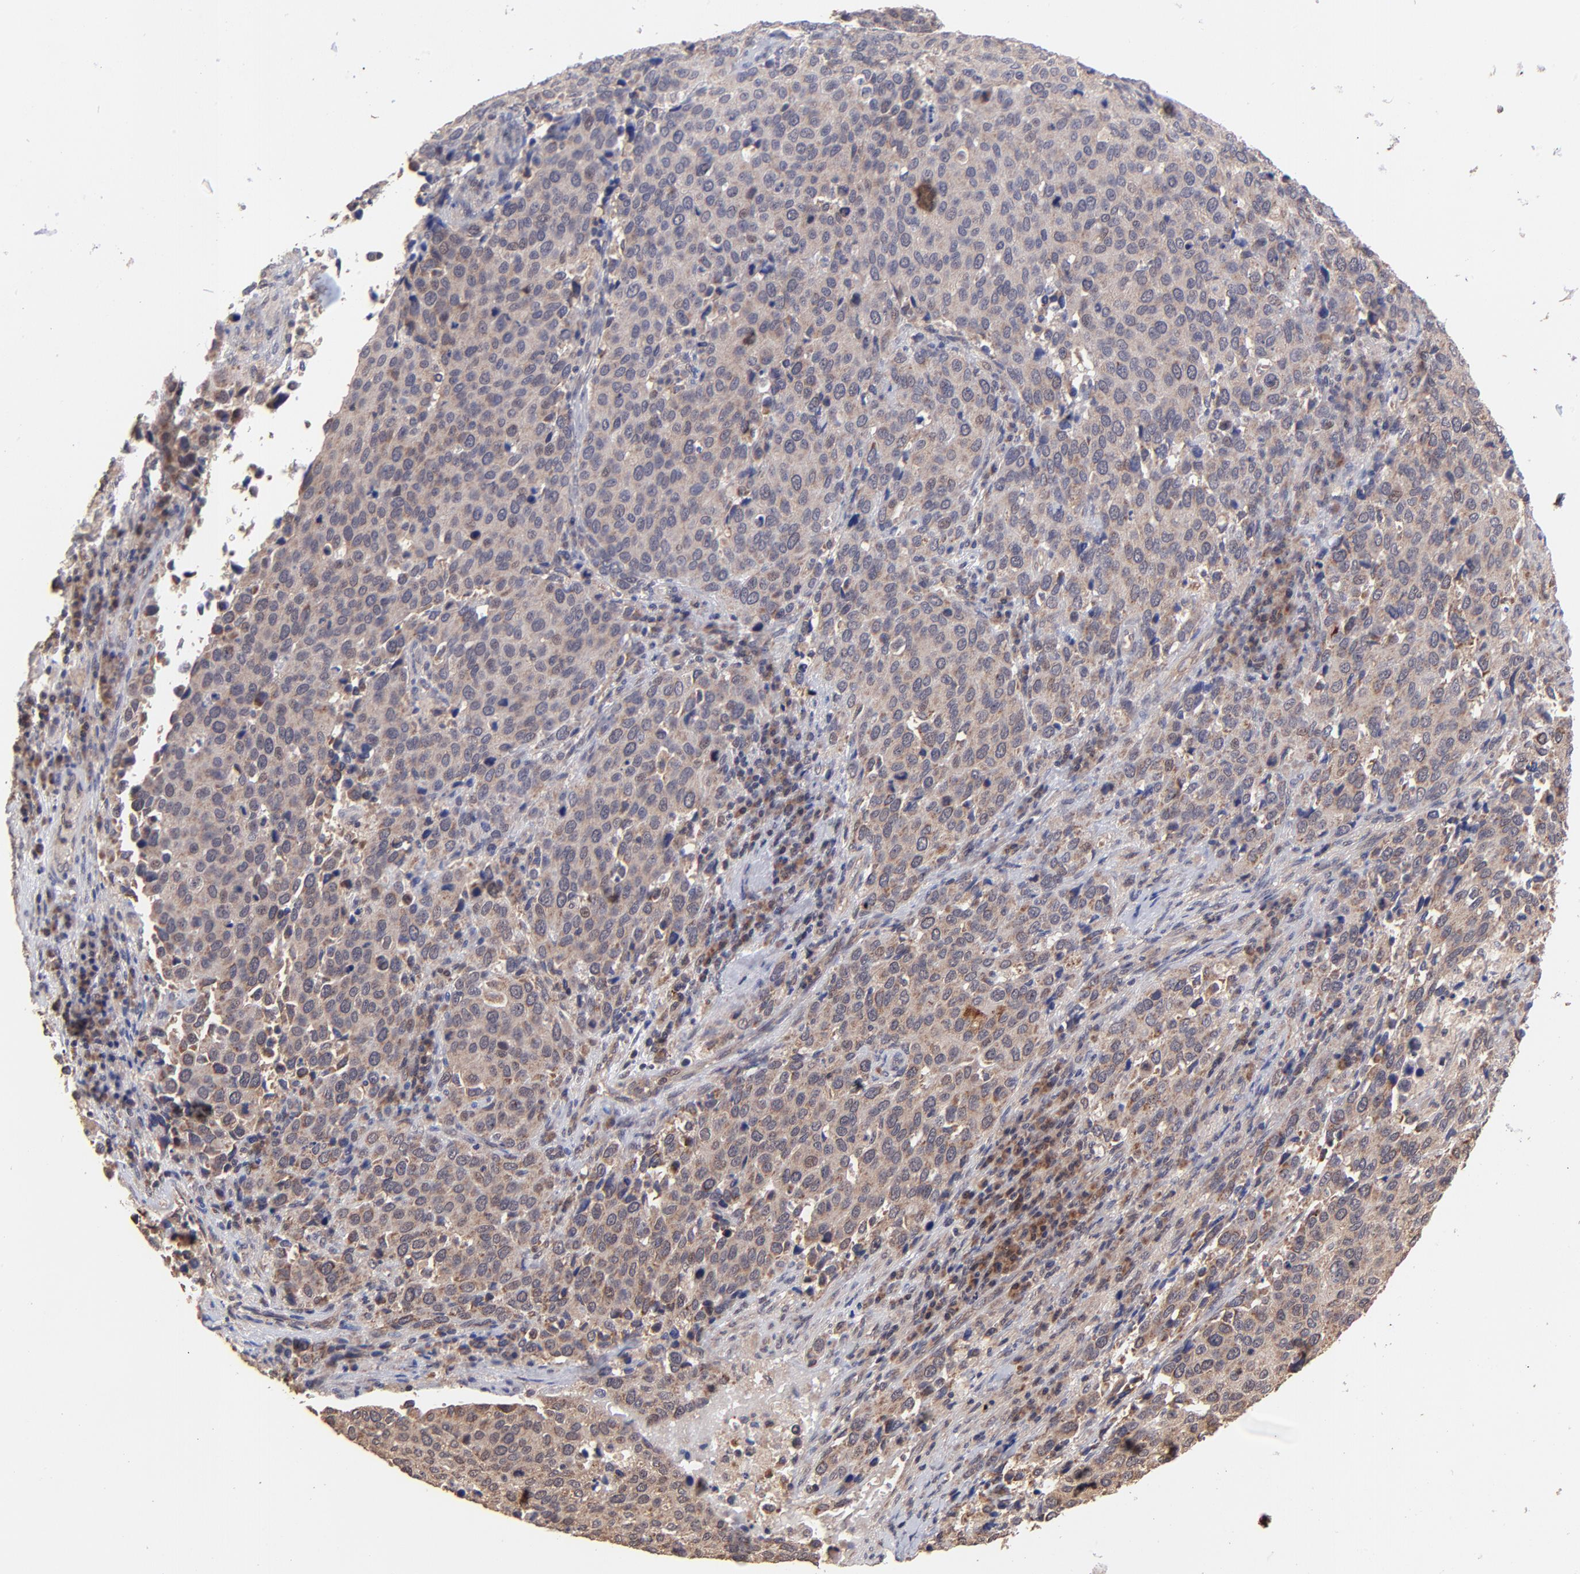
{"staining": {"intensity": "moderate", "quantity": ">75%", "location": "cytoplasmic/membranous"}, "tissue": "cervical cancer", "cell_type": "Tumor cells", "image_type": "cancer", "snomed": [{"axis": "morphology", "description": "Squamous cell carcinoma, NOS"}, {"axis": "topography", "description": "Cervix"}], "caption": "Moderate cytoplasmic/membranous protein positivity is seen in about >75% of tumor cells in squamous cell carcinoma (cervical).", "gene": "BAIAP2L2", "patient": {"sex": "female", "age": 54}}